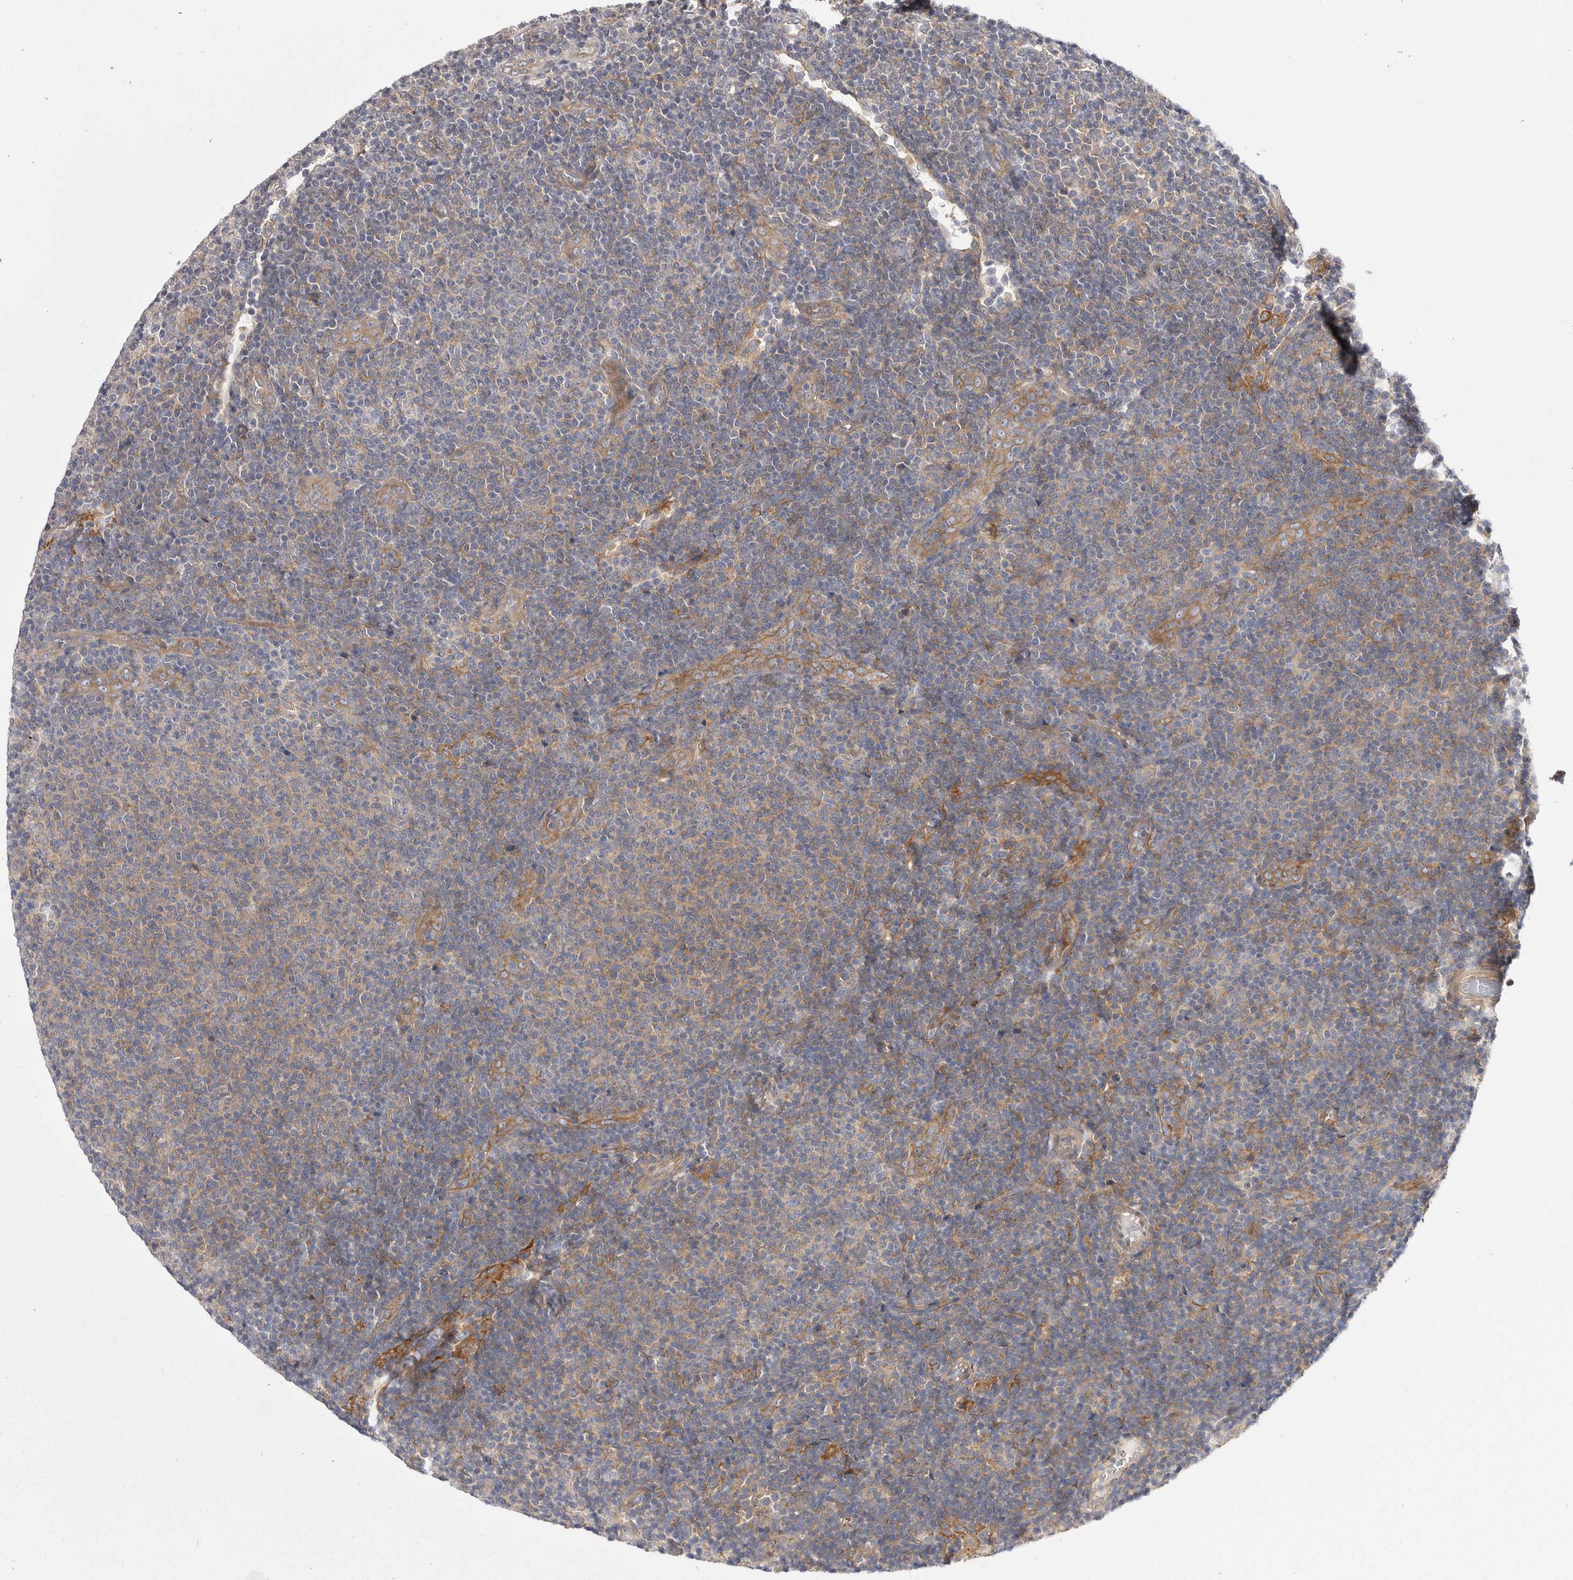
{"staining": {"intensity": "weak", "quantity": "25%-75%", "location": "cytoplasmic/membranous"}, "tissue": "lymphoma", "cell_type": "Tumor cells", "image_type": "cancer", "snomed": [{"axis": "morphology", "description": "Malignant lymphoma, non-Hodgkin's type, Low grade"}, {"axis": "topography", "description": "Lymph node"}], "caption": "This micrograph shows immunohistochemistry staining of low-grade malignant lymphoma, non-Hodgkin's type, with low weak cytoplasmic/membranous expression in about 25%-75% of tumor cells.", "gene": "OSBPL9", "patient": {"sex": "male", "age": 66}}